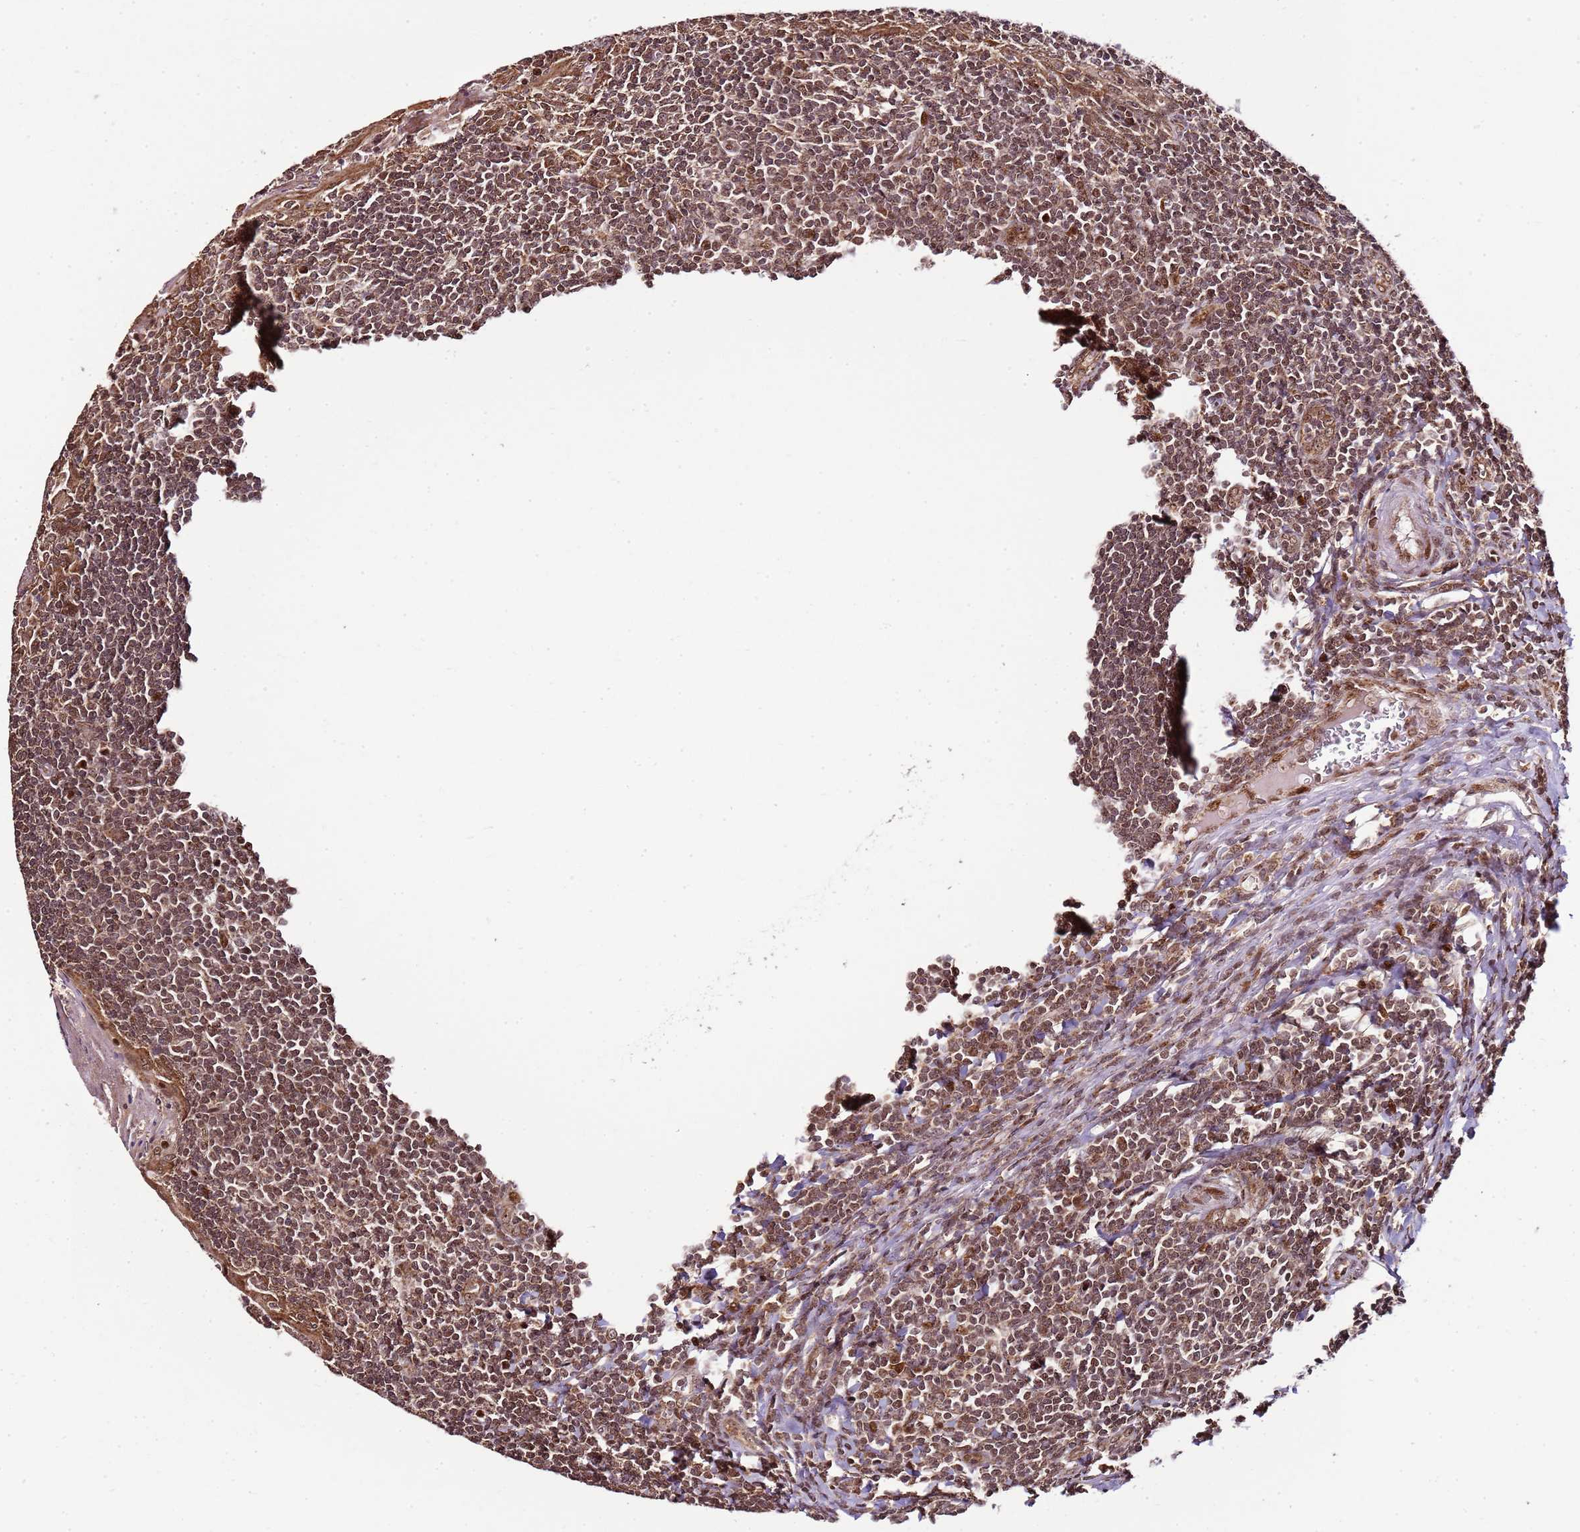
{"staining": {"intensity": "moderate", "quantity": ">75%", "location": "cytoplasmic/membranous"}, "tissue": "tonsil", "cell_type": "Germinal center cells", "image_type": "normal", "snomed": [{"axis": "morphology", "description": "Normal tissue, NOS"}, {"axis": "topography", "description": "Tonsil"}], "caption": "IHC image of benign human tonsil stained for a protein (brown), which exhibits medium levels of moderate cytoplasmic/membranous expression in approximately >75% of germinal center cells.", "gene": "PEX14", "patient": {"sex": "male", "age": 27}}